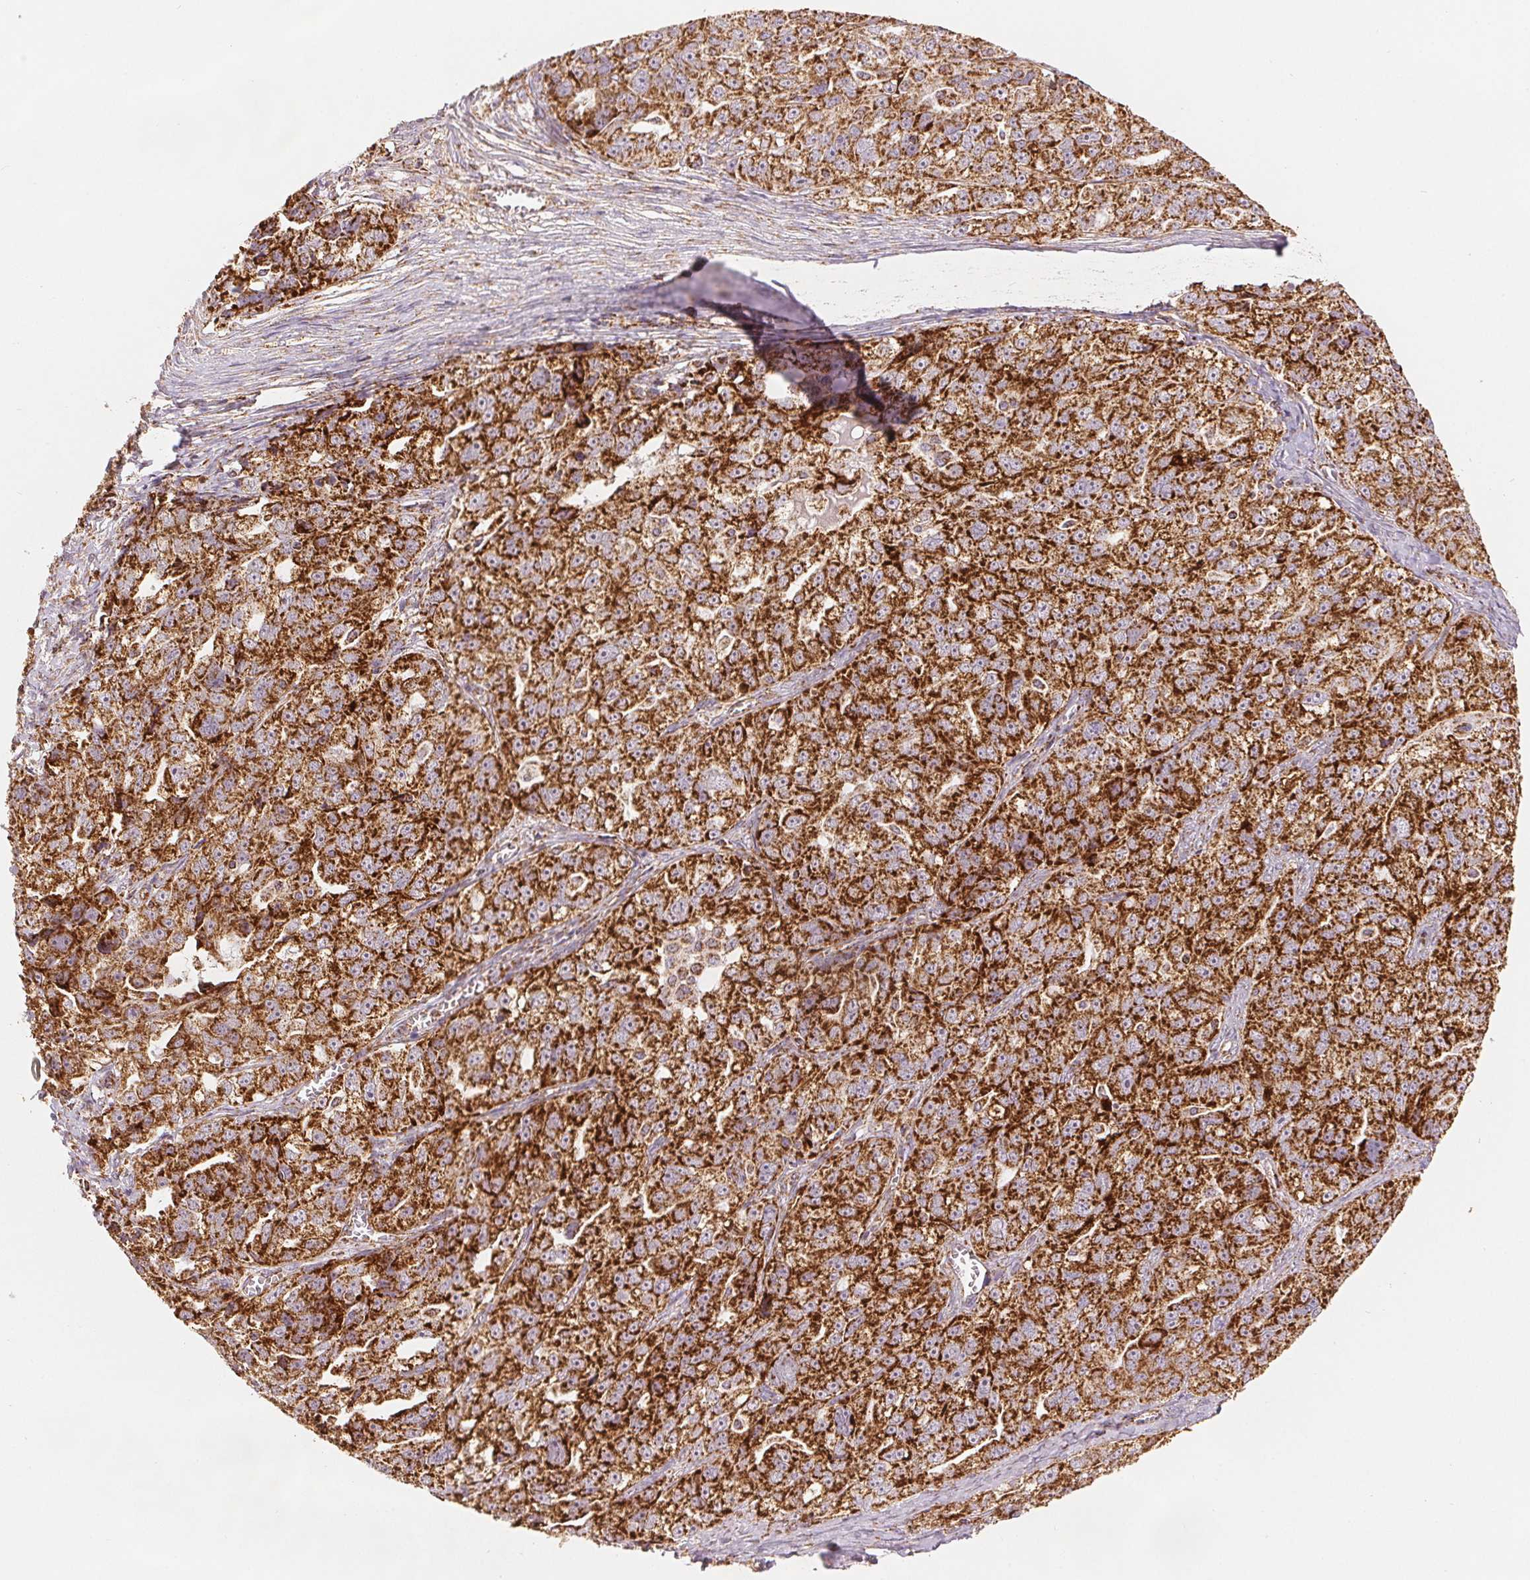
{"staining": {"intensity": "strong", "quantity": ">75%", "location": "cytoplasmic/membranous"}, "tissue": "ovarian cancer", "cell_type": "Tumor cells", "image_type": "cancer", "snomed": [{"axis": "morphology", "description": "Cystadenocarcinoma, serous, NOS"}, {"axis": "topography", "description": "Ovary"}], "caption": "Immunohistochemistry (IHC) staining of serous cystadenocarcinoma (ovarian), which exhibits high levels of strong cytoplasmic/membranous staining in approximately >75% of tumor cells indicating strong cytoplasmic/membranous protein expression. The staining was performed using DAB (brown) for protein detection and nuclei were counterstained in hematoxylin (blue).", "gene": "SDHB", "patient": {"sex": "female", "age": 51}}